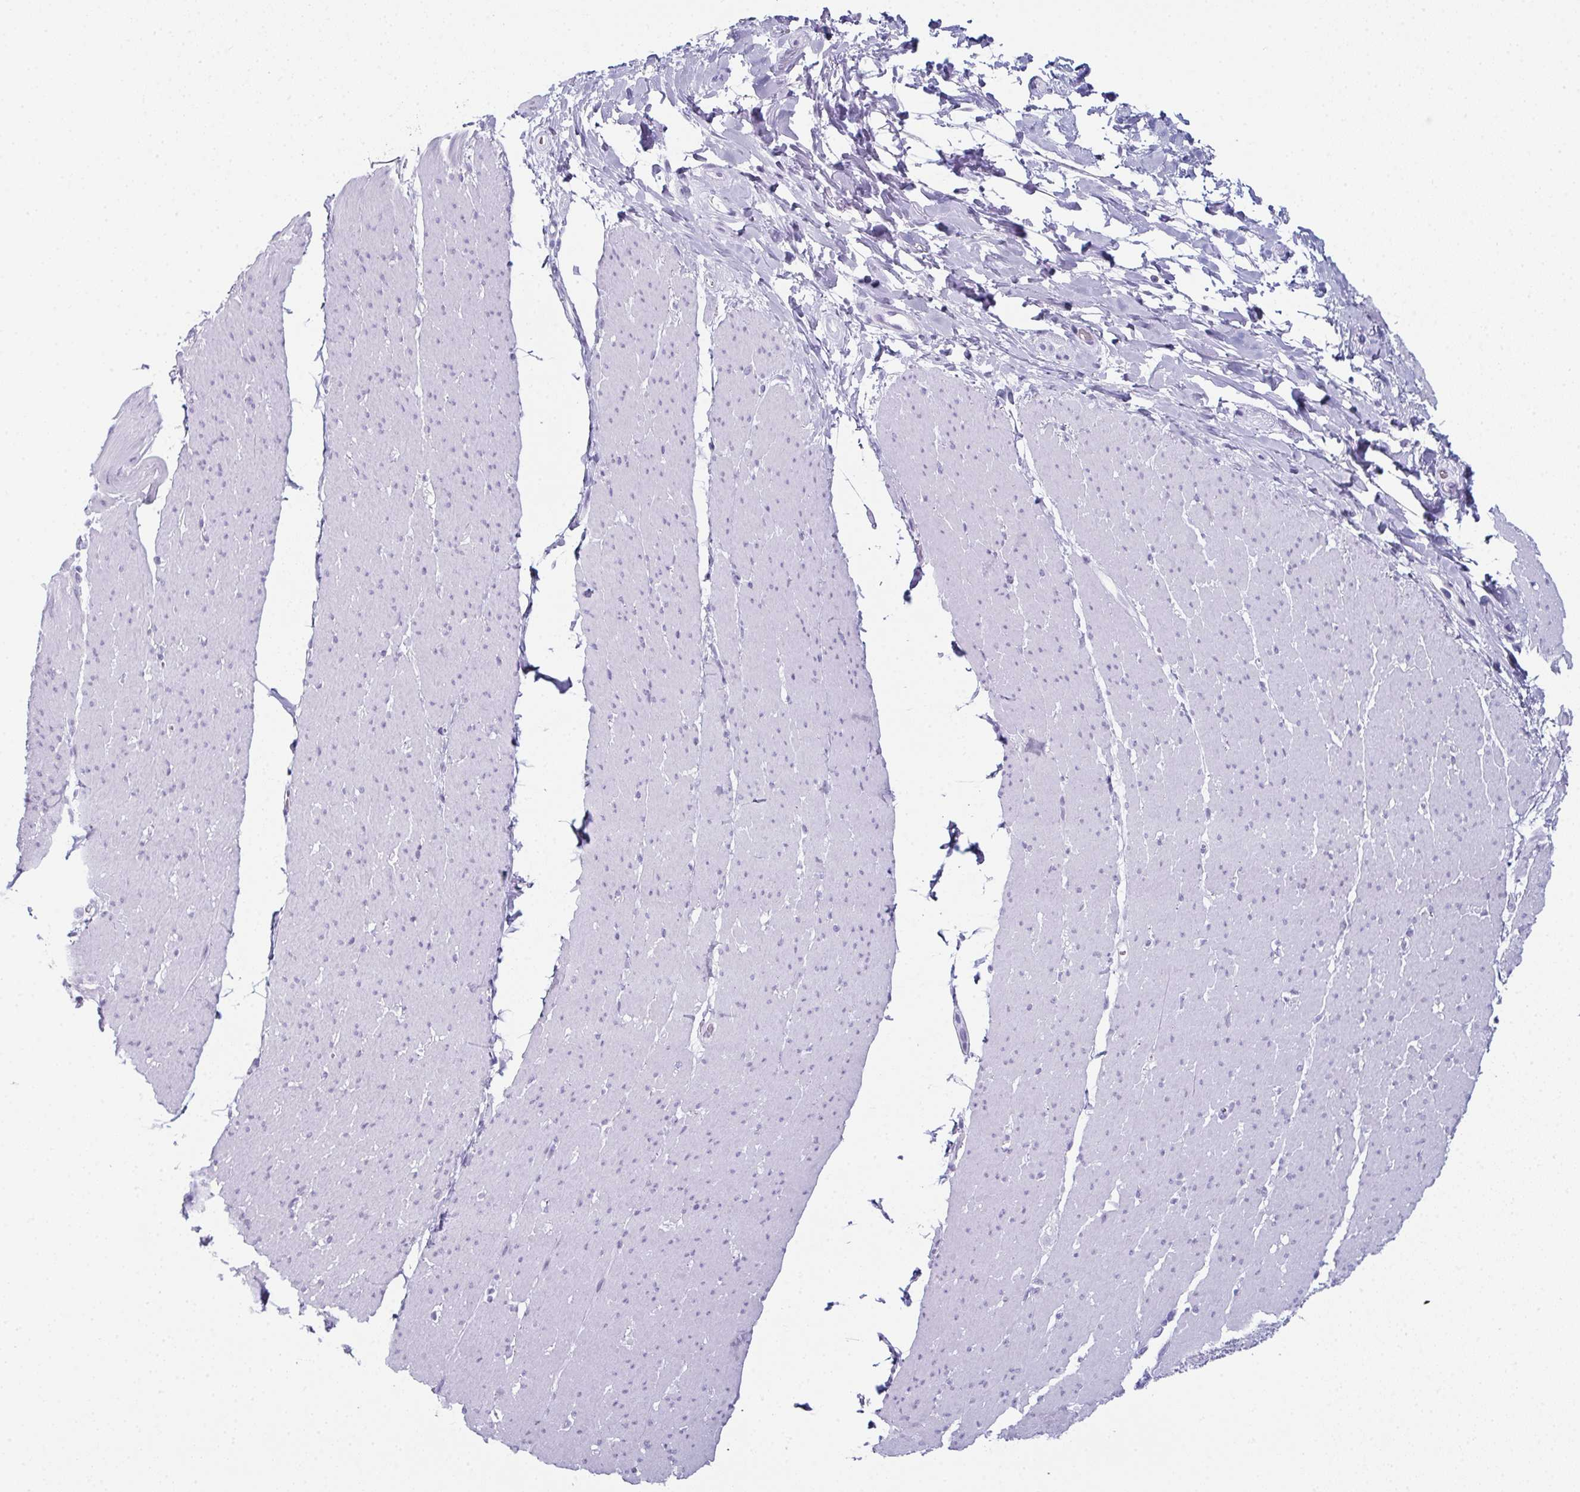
{"staining": {"intensity": "negative", "quantity": "none", "location": "none"}, "tissue": "smooth muscle", "cell_type": "Smooth muscle cells", "image_type": "normal", "snomed": [{"axis": "morphology", "description": "Normal tissue, NOS"}, {"axis": "topography", "description": "Smooth muscle"}, {"axis": "topography", "description": "Rectum"}], "caption": "The IHC photomicrograph has no significant staining in smooth muscle cells of smooth muscle. Brightfield microscopy of IHC stained with DAB (3,3'-diaminobenzidine) (brown) and hematoxylin (blue), captured at high magnification.", "gene": "ENKUR", "patient": {"sex": "male", "age": 53}}